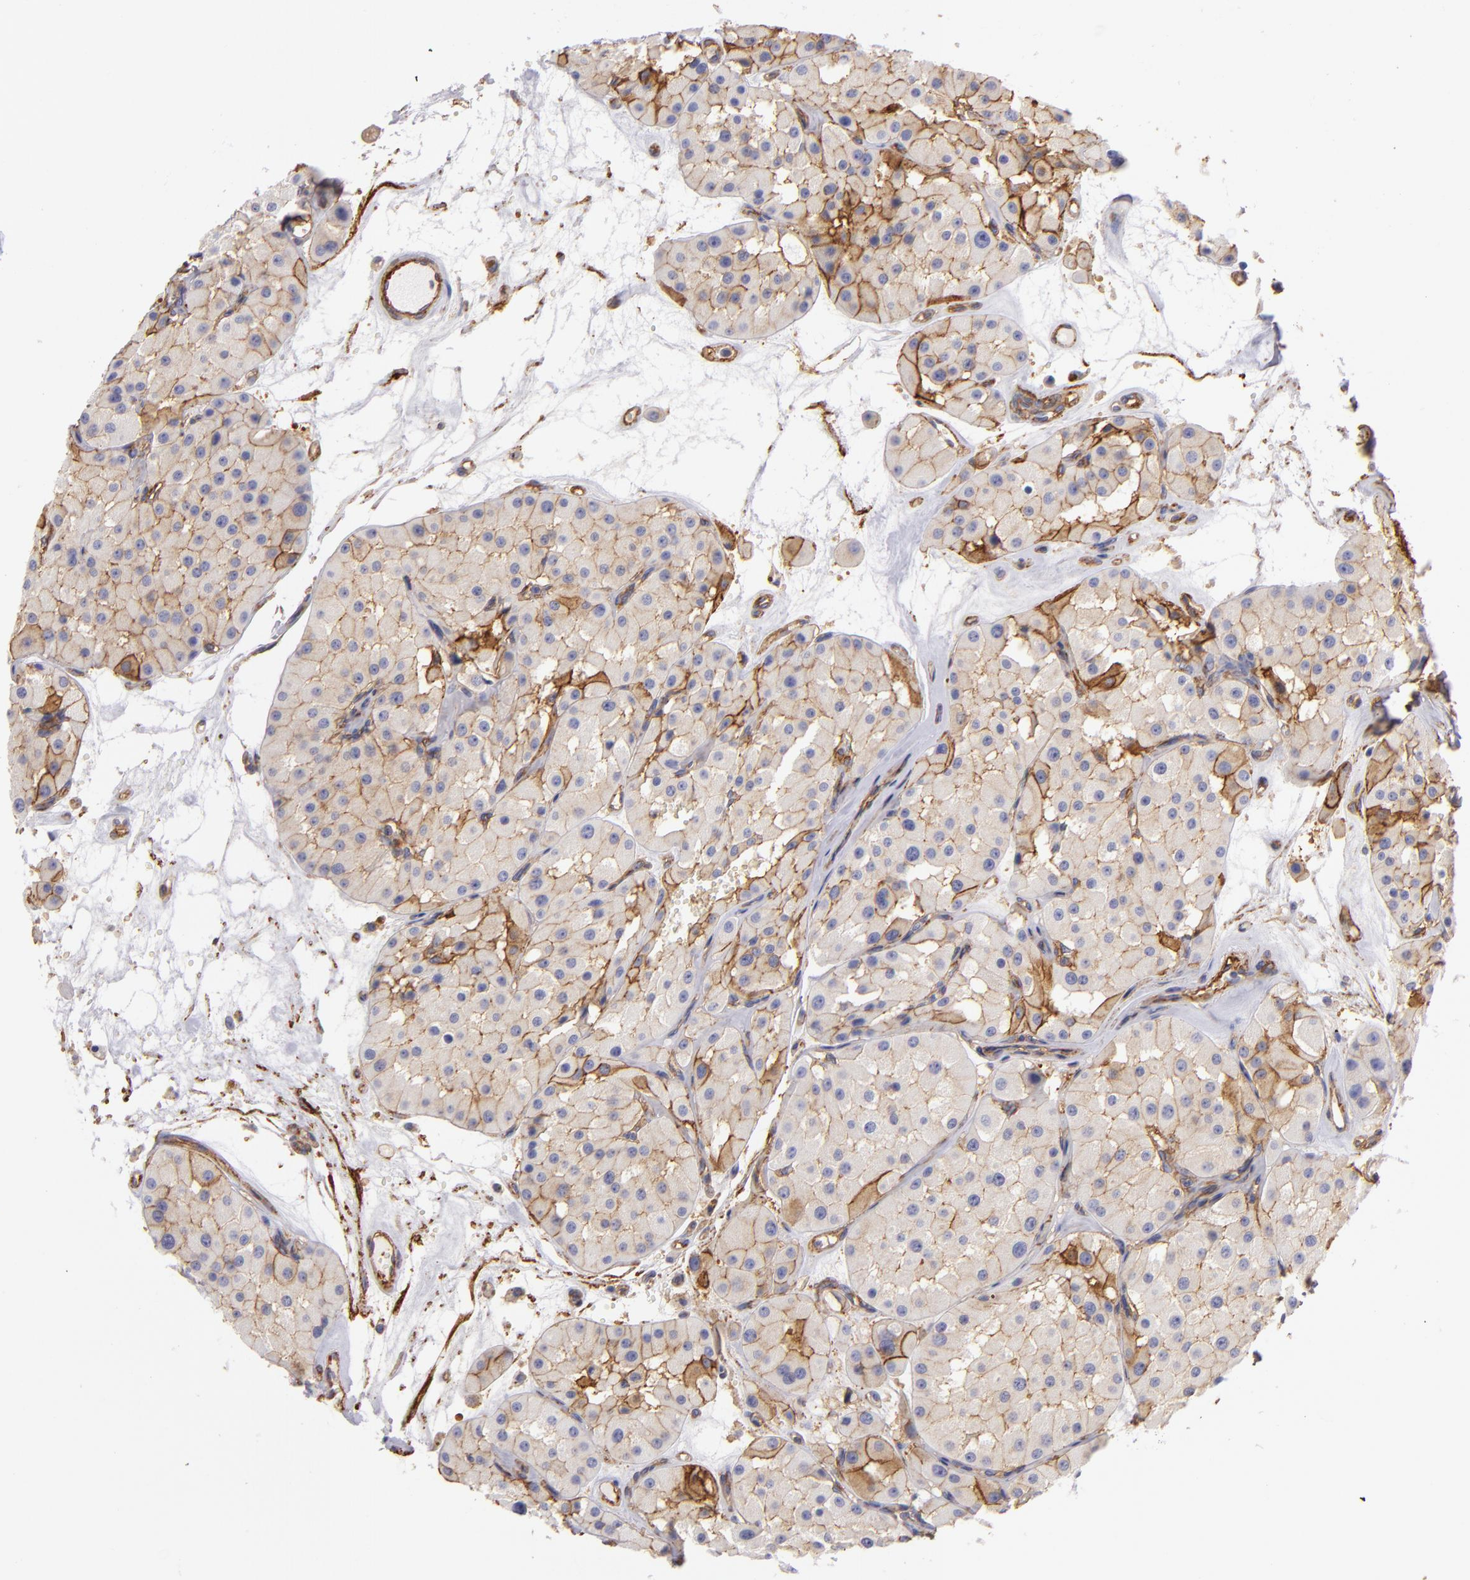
{"staining": {"intensity": "weak", "quantity": ">75%", "location": "cytoplasmic/membranous"}, "tissue": "renal cancer", "cell_type": "Tumor cells", "image_type": "cancer", "snomed": [{"axis": "morphology", "description": "Adenocarcinoma, uncertain malignant potential"}, {"axis": "topography", "description": "Kidney"}], "caption": "IHC histopathology image of human renal cancer (adenocarcinoma,  uncertain malignant potential) stained for a protein (brown), which exhibits low levels of weak cytoplasmic/membranous expression in approximately >75% of tumor cells.", "gene": "CD151", "patient": {"sex": "male", "age": 63}}